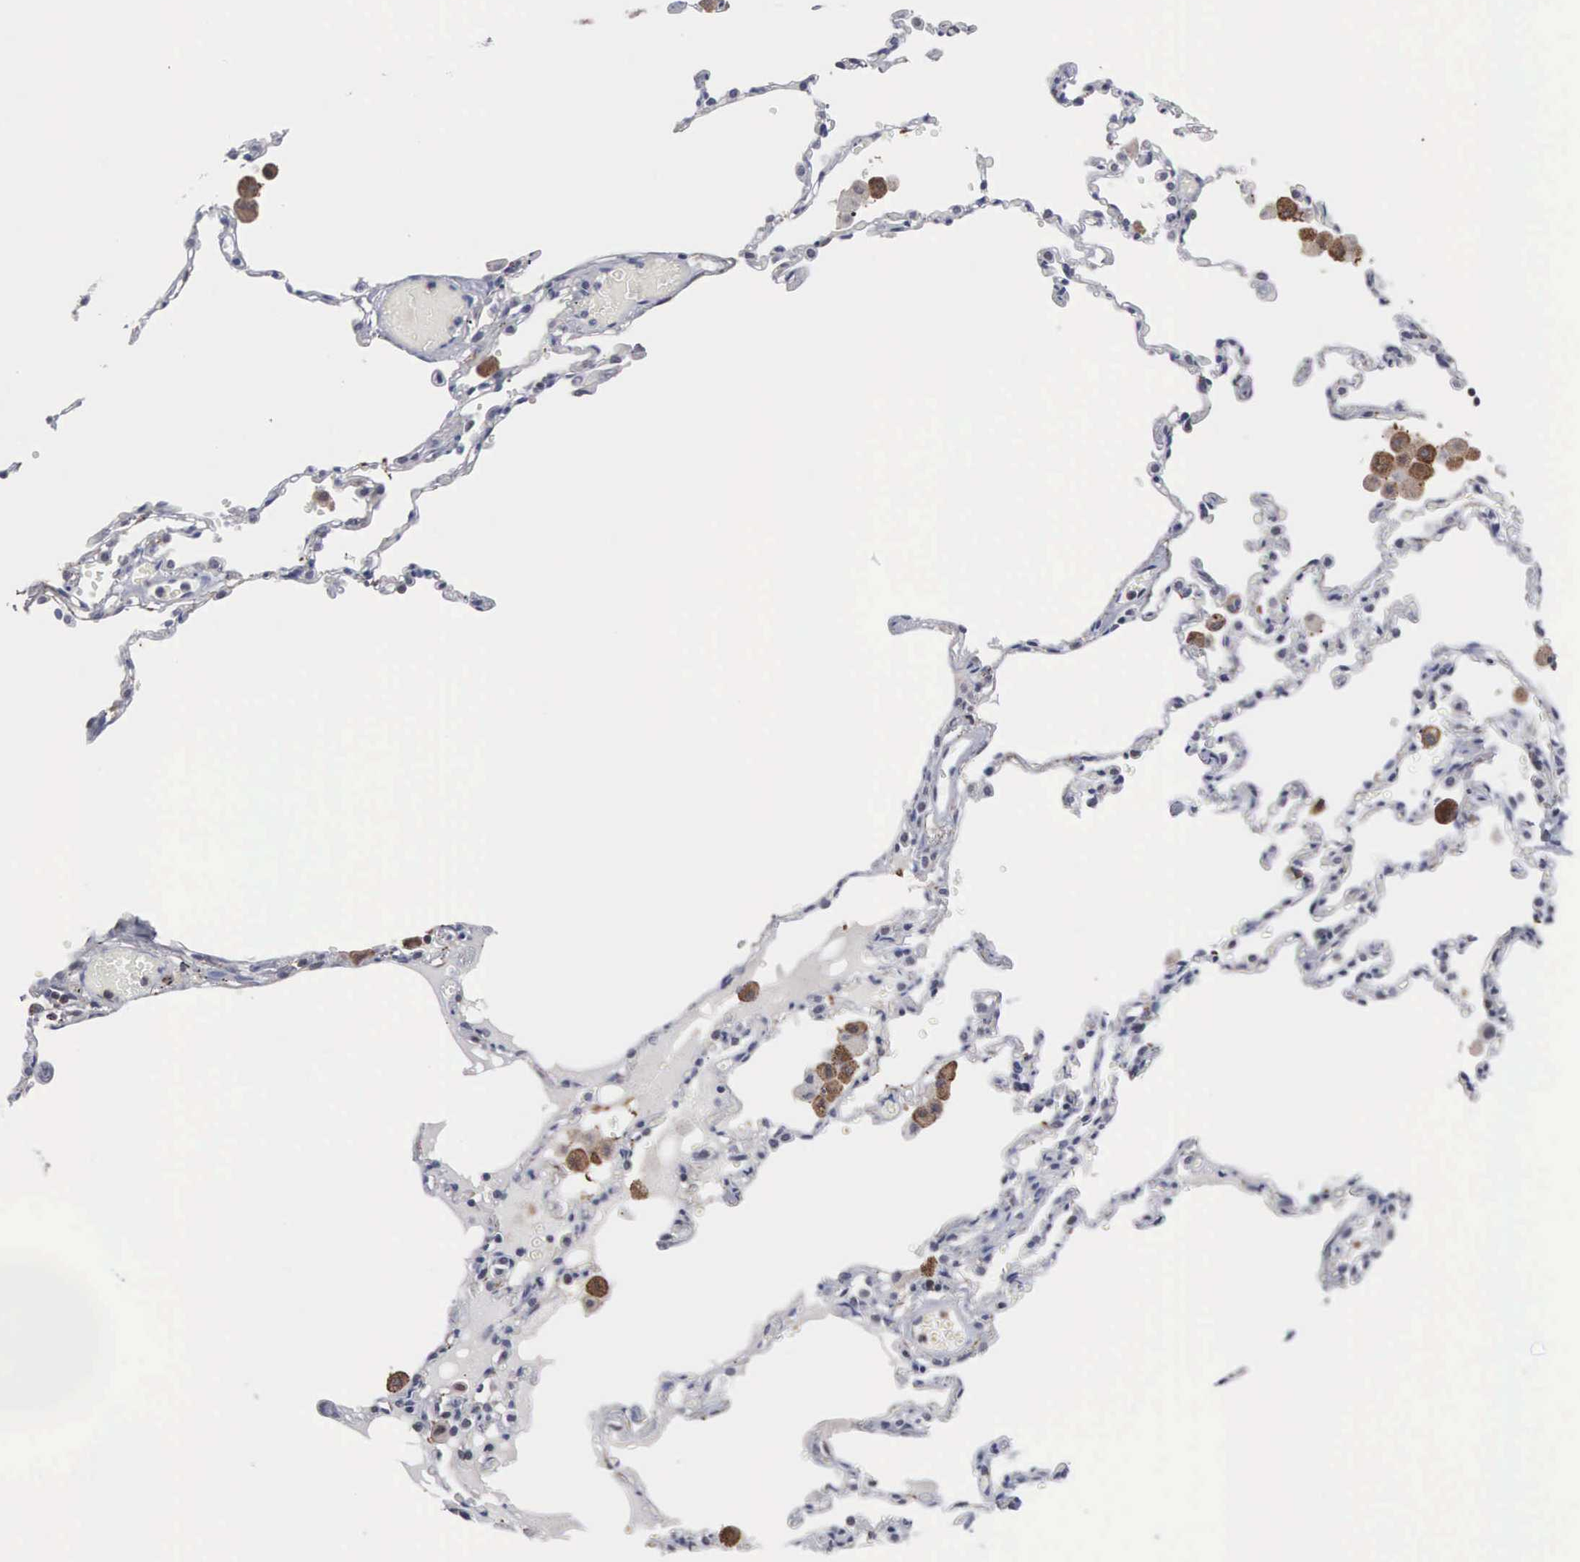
{"staining": {"intensity": "weak", "quantity": "<25%", "location": "cytoplasmic/membranous"}, "tissue": "lung cancer", "cell_type": "Tumor cells", "image_type": "cancer", "snomed": [{"axis": "morphology", "description": "Adenocarcinoma, NOS"}, {"axis": "topography", "description": "Lung"}], "caption": "Tumor cells are negative for brown protein staining in lung adenocarcinoma. (DAB (3,3'-diaminobenzidine) immunohistochemistry, high magnification).", "gene": "ACOT4", "patient": {"sex": "male", "age": 64}}